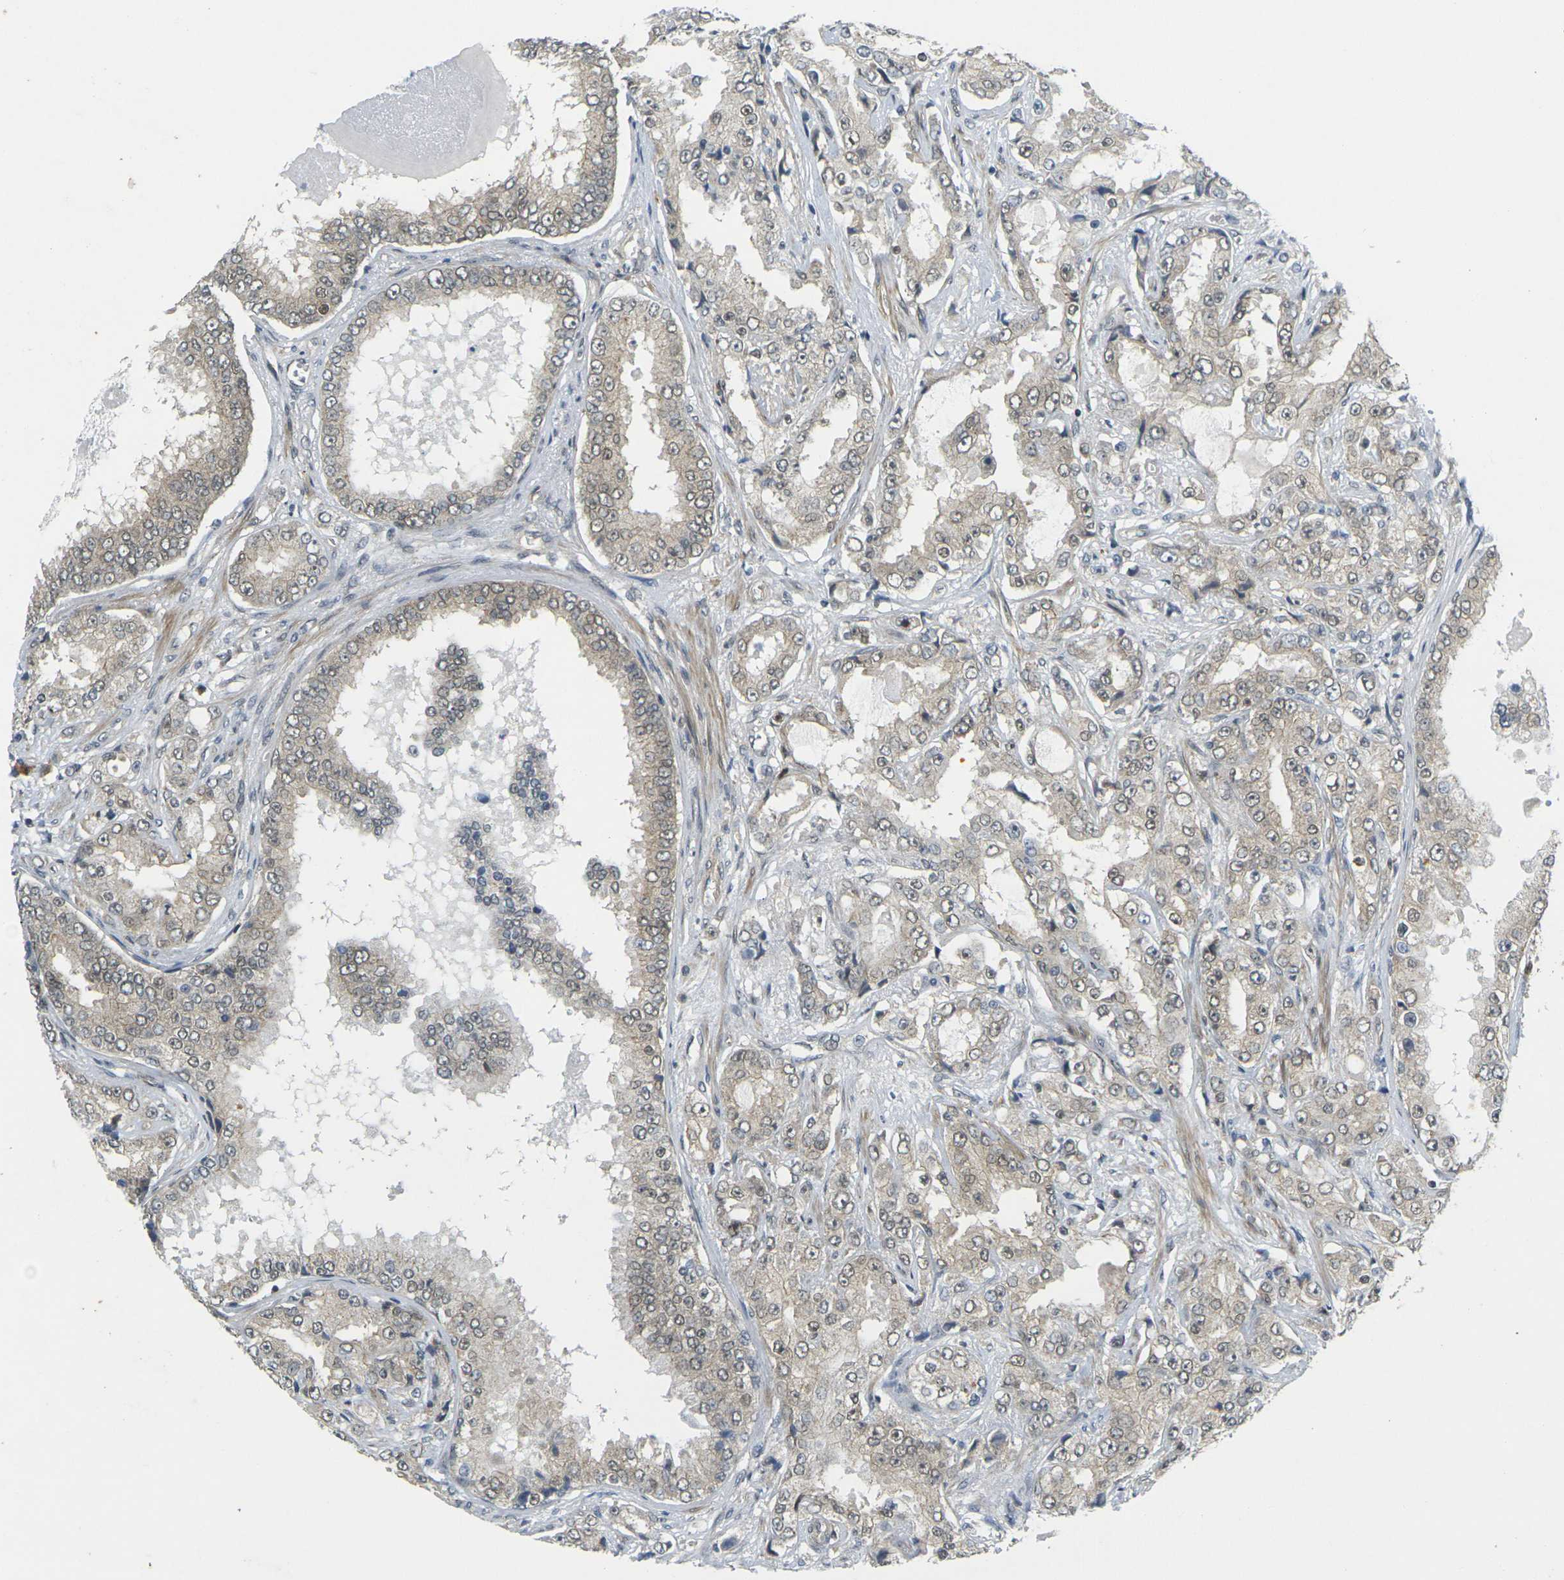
{"staining": {"intensity": "moderate", "quantity": "25%-75%", "location": "cytoplasmic/membranous,nuclear"}, "tissue": "prostate cancer", "cell_type": "Tumor cells", "image_type": "cancer", "snomed": [{"axis": "morphology", "description": "Adenocarcinoma, High grade"}, {"axis": "topography", "description": "Prostate"}], "caption": "This is an image of immunohistochemistry (IHC) staining of prostate adenocarcinoma (high-grade), which shows moderate expression in the cytoplasmic/membranous and nuclear of tumor cells.", "gene": "KCTD10", "patient": {"sex": "male", "age": 73}}